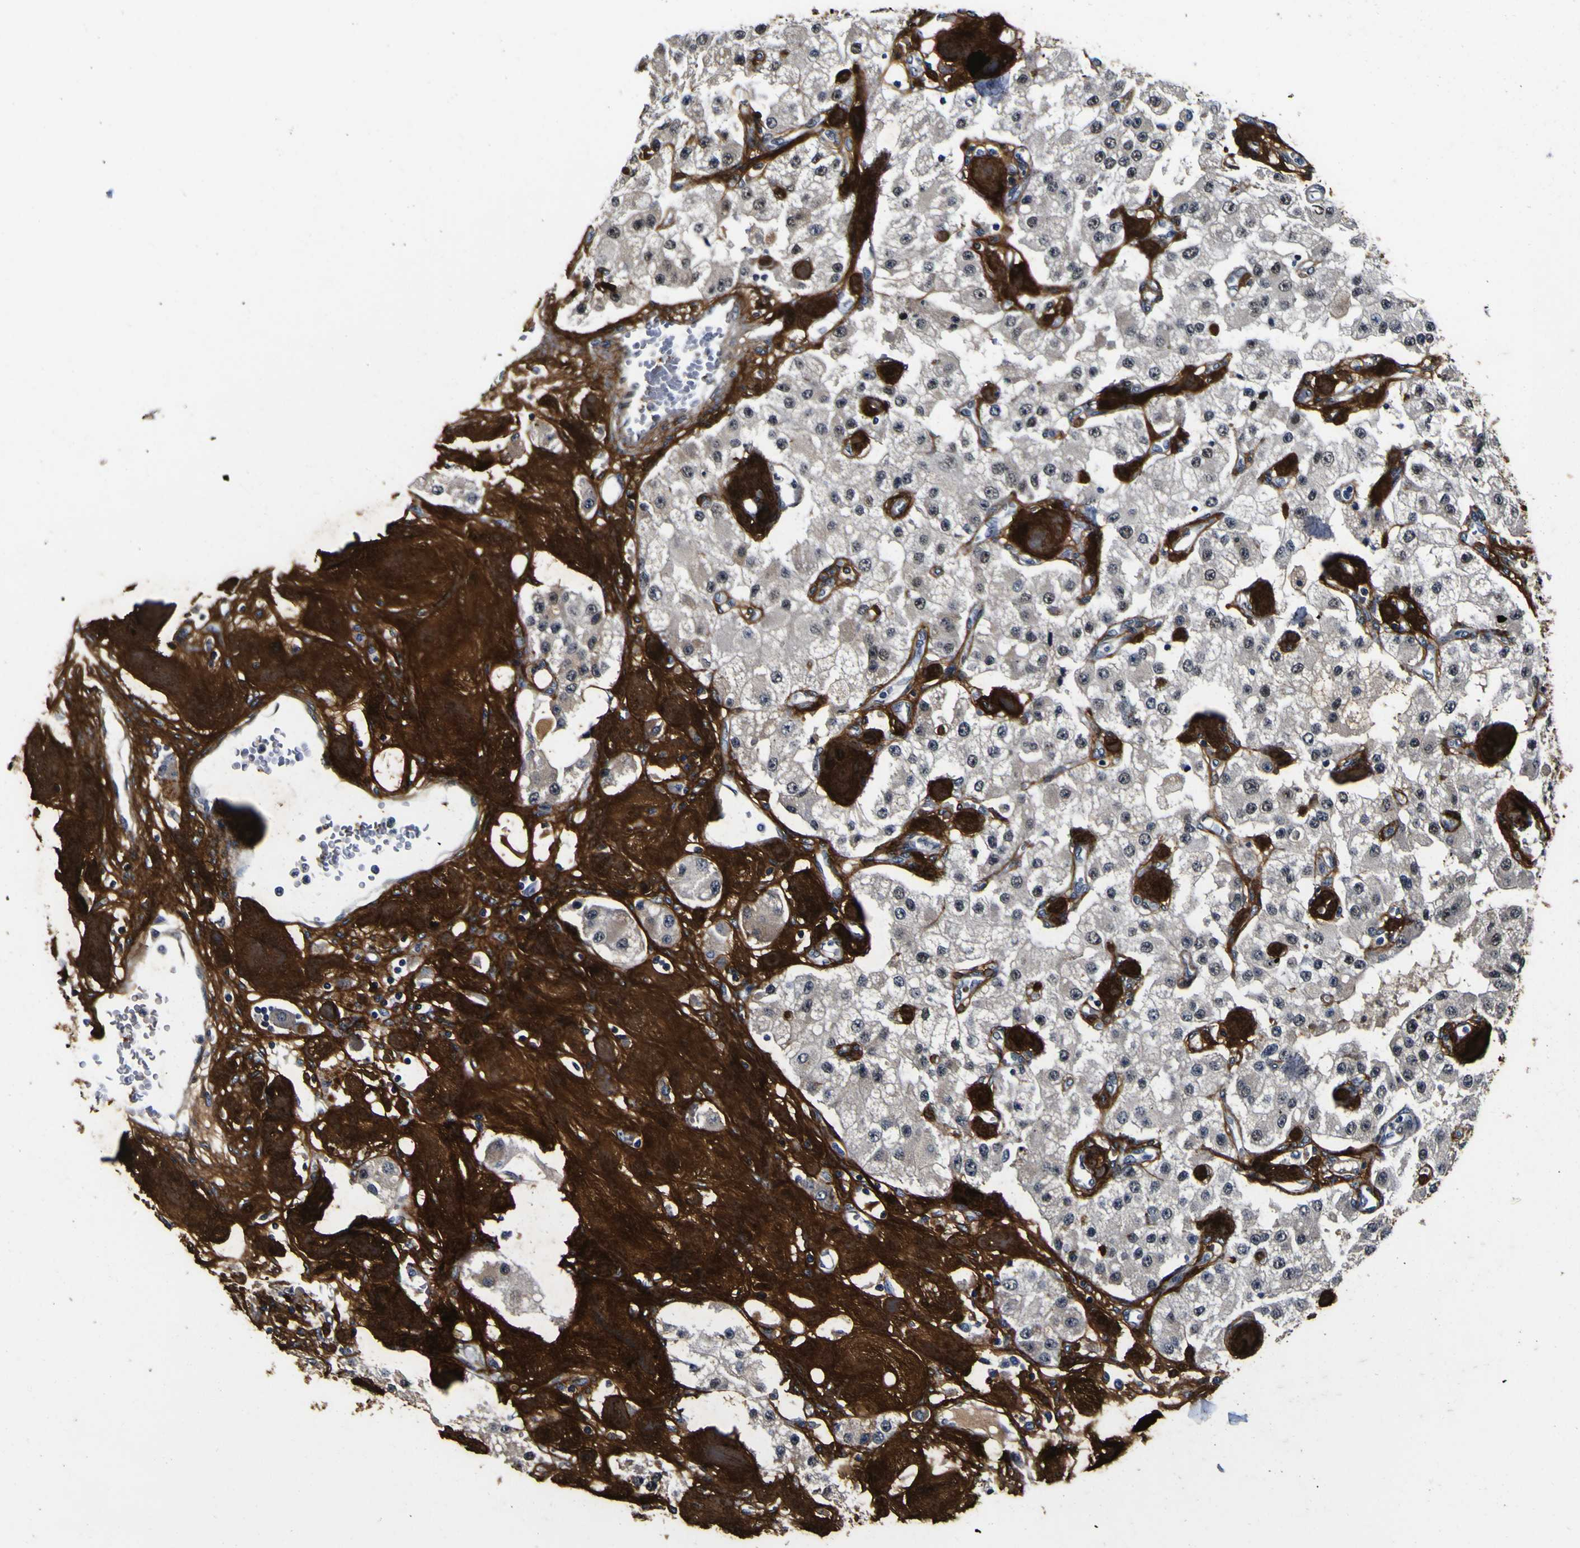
{"staining": {"intensity": "weak", "quantity": ">75%", "location": "nuclear"}, "tissue": "carcinoid", "cell_type": "Tumor cells", "image_type": "cancer", "snomed": [{"axis": "morphology", "description": "Carcinoid, malignant, NOS"}, {"axis": "topography", "description": "Pancreas"}], "caption": "The immunohistochemical stain labels weak nuclear expression in tumor cells of carcinoid tissue.", "gene": "POSTN", "patient": {"sex": "male", "age": 41}}